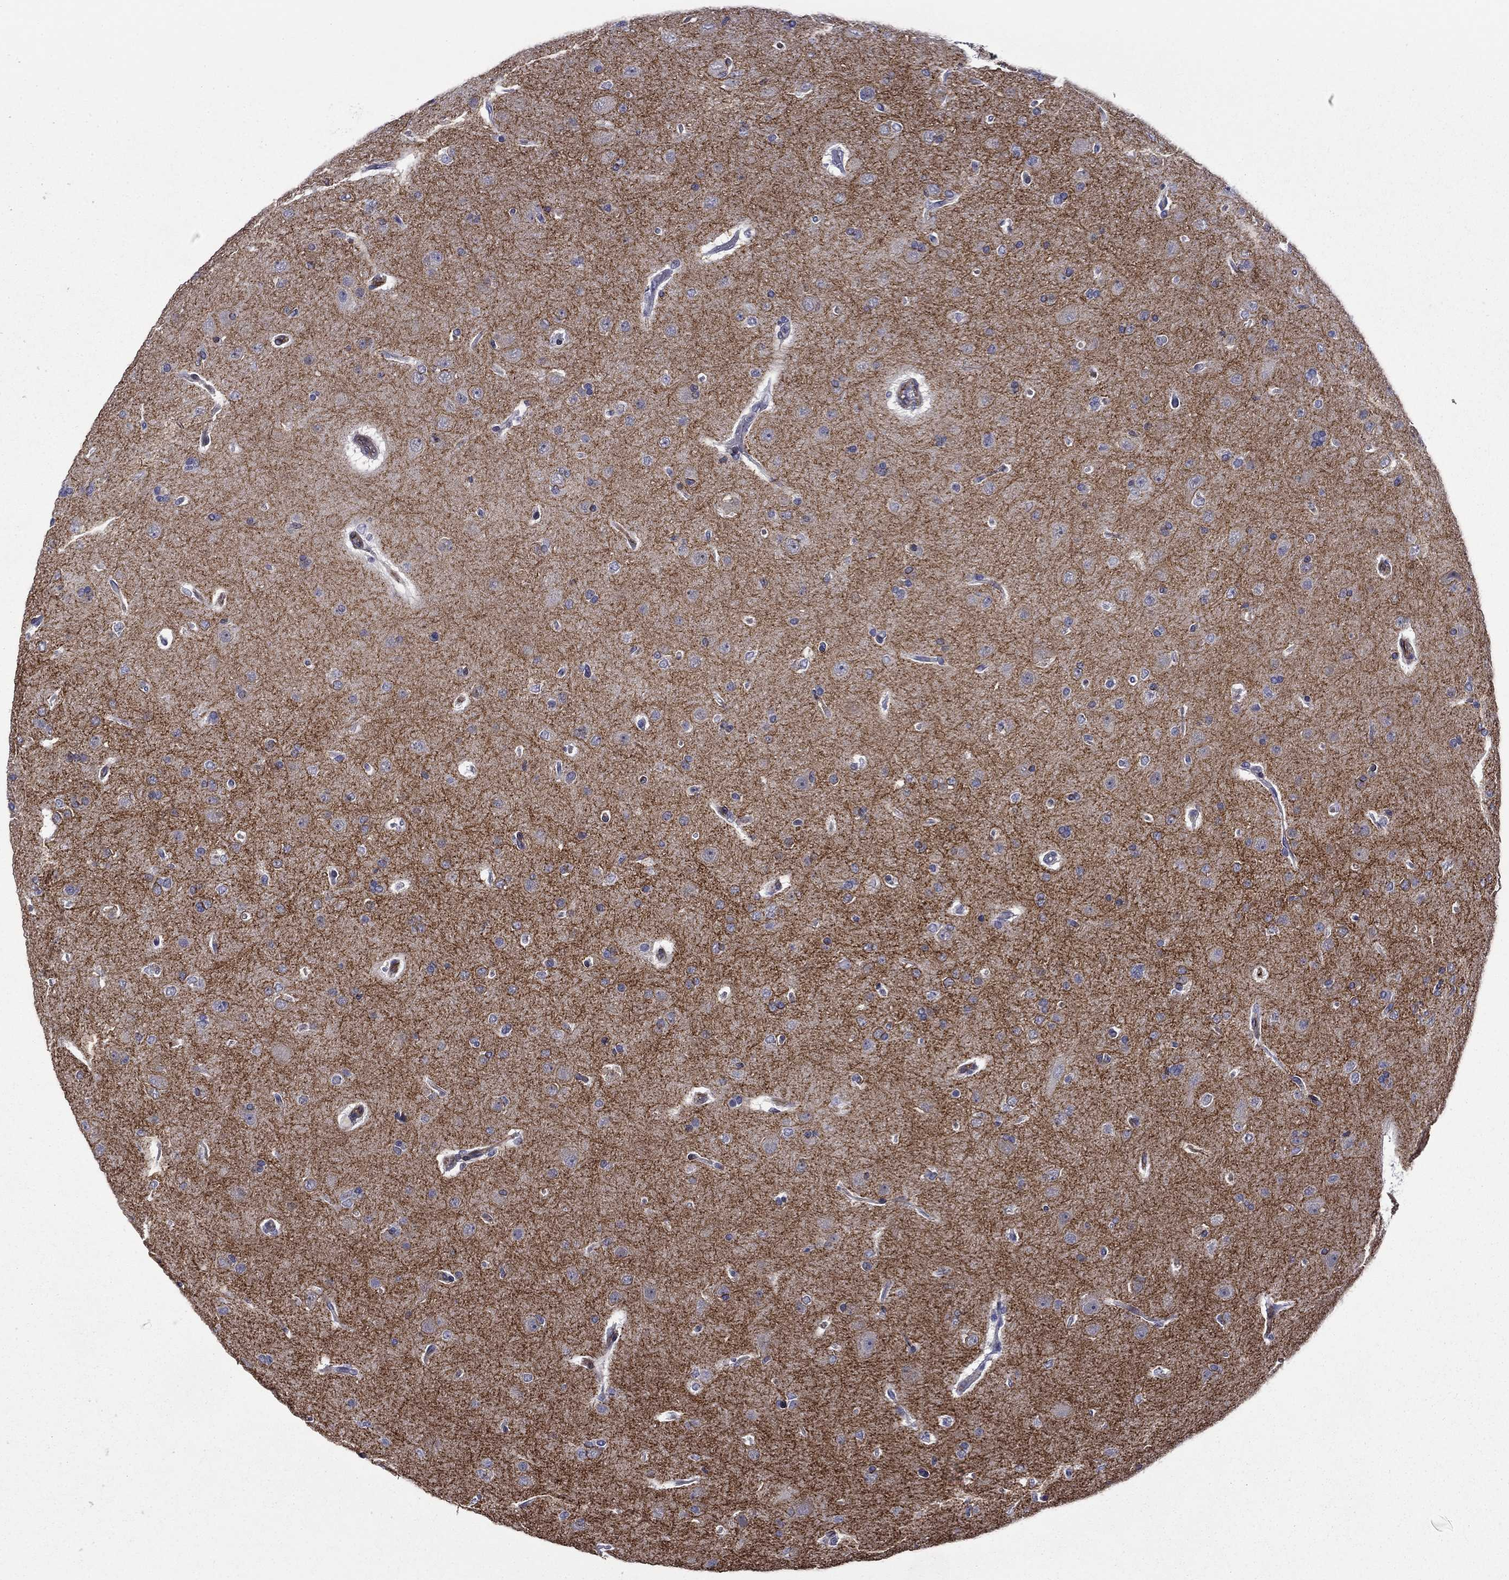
{"staining": {"intensity": "strong", "quantity": ">75%", "location": "cytoplasmic/membranous"}, "tissue": "glioma", "cell_type": "Tumor cells", "image_type": "cancer", "snomed": [{"axis": "morphology", "description": "Glioma, malignant, NOS"}, {"axis": "topography", "description": "Cerebral cortex"}], "caption": "Immunohistochemistry (IHC) photomicrograph of neoplastic tissue: glioma stained using IHC reveals high levels of strong protein expression localized specifically in the cytoplasmic/membranous of tumor cells, appearing as a cytoplasmic/membranous brown color.", "gene": "LMO7", "patient": {"sex": "male", "age": 58}}